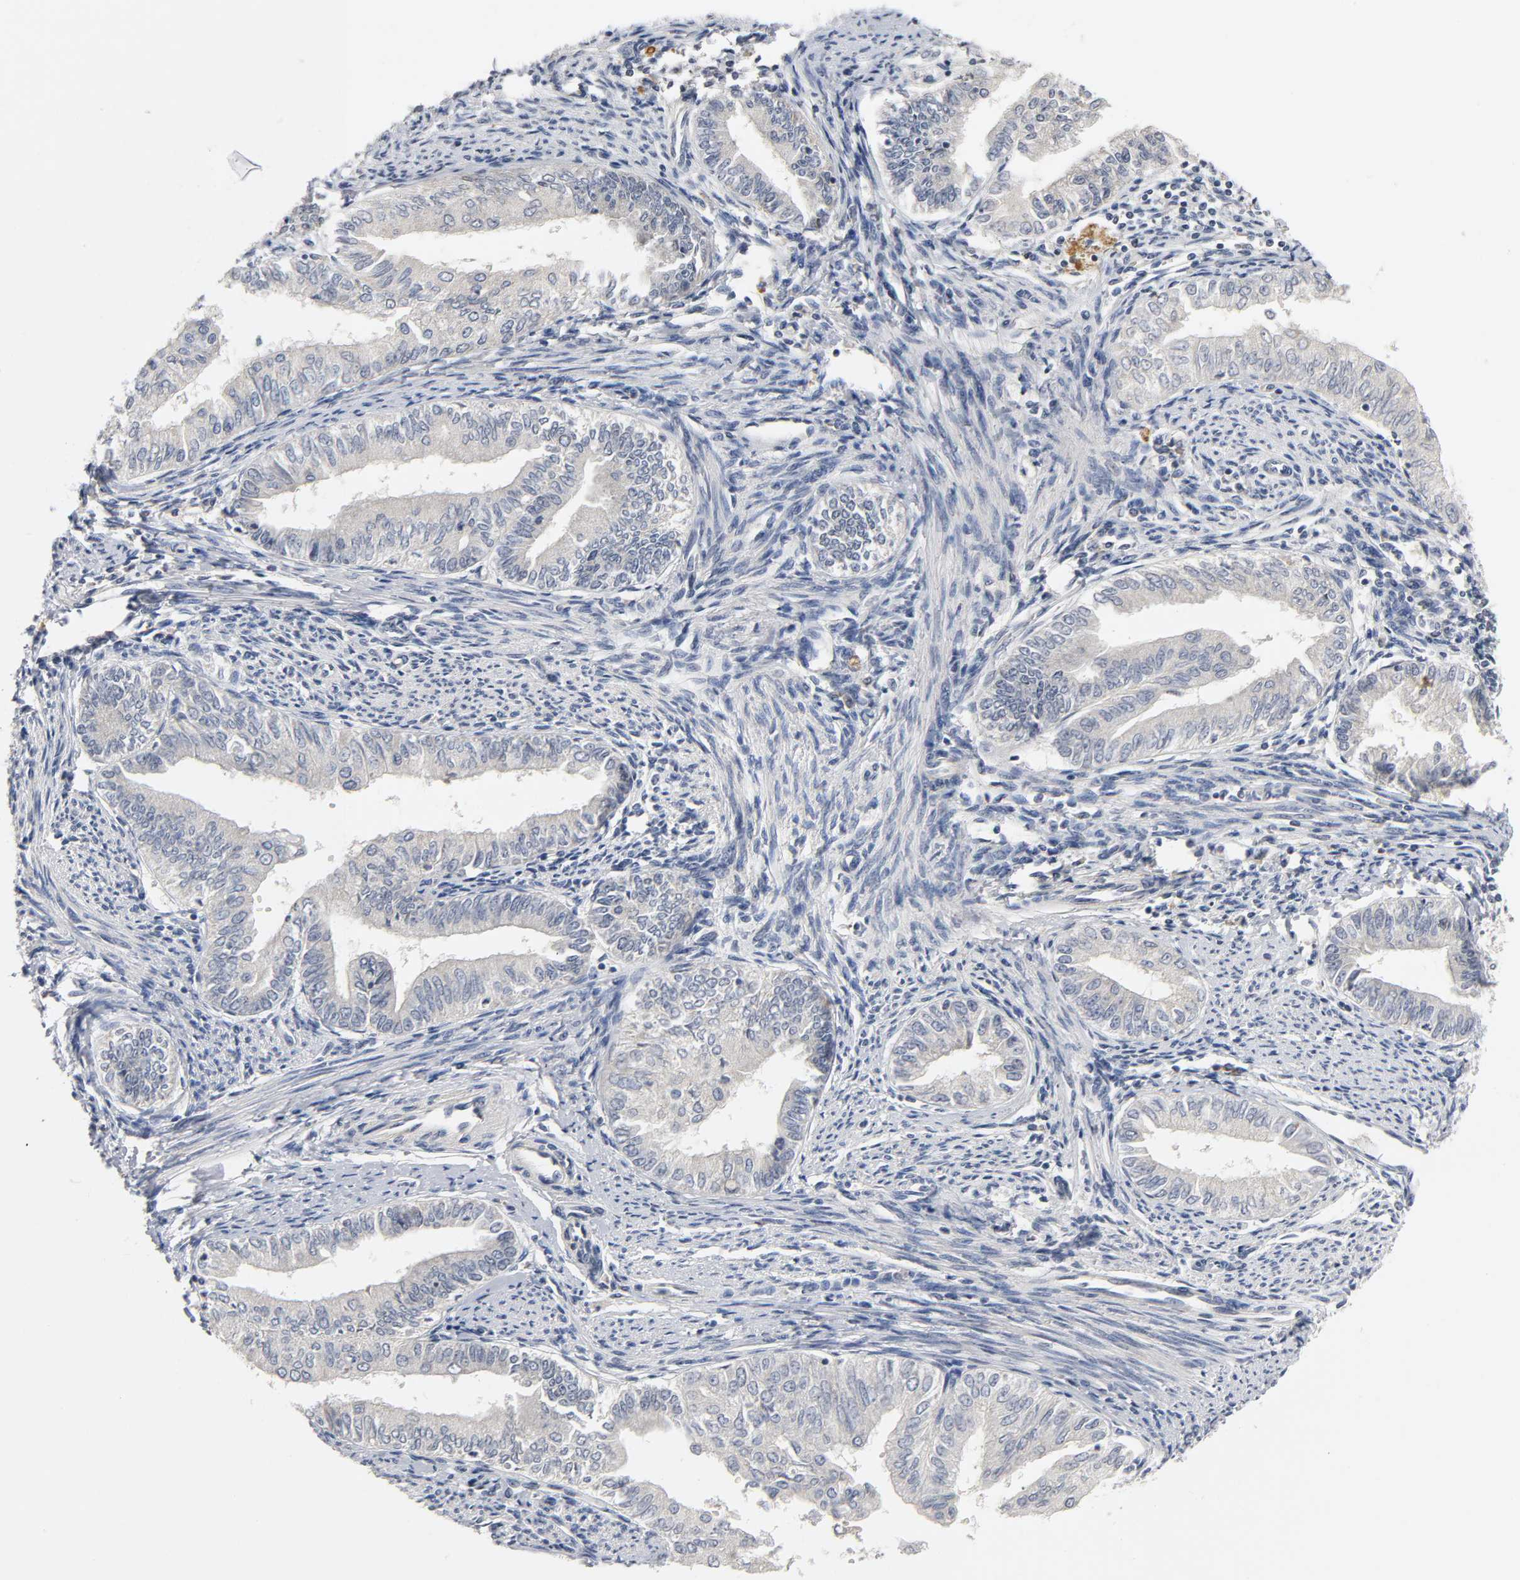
{"staining": {"intensity": "negative", "quantity": "none", "location": "none"}, "tissue": "endometrial cancer", "cell_type": "Tumor cells", "image_type": "cancer", "snomed": [{"axis": "morphology", "description": "Adenocarcinoma, NOS"}, {"axis": "topography", "description": "Endometrium"}], "caption": "DAB immunohistochemical staining of human endometrial cancer reveals no significant staining in tumor cells.", "gene": "NRP1", "patient": {"sex": "female", "age": 66}}